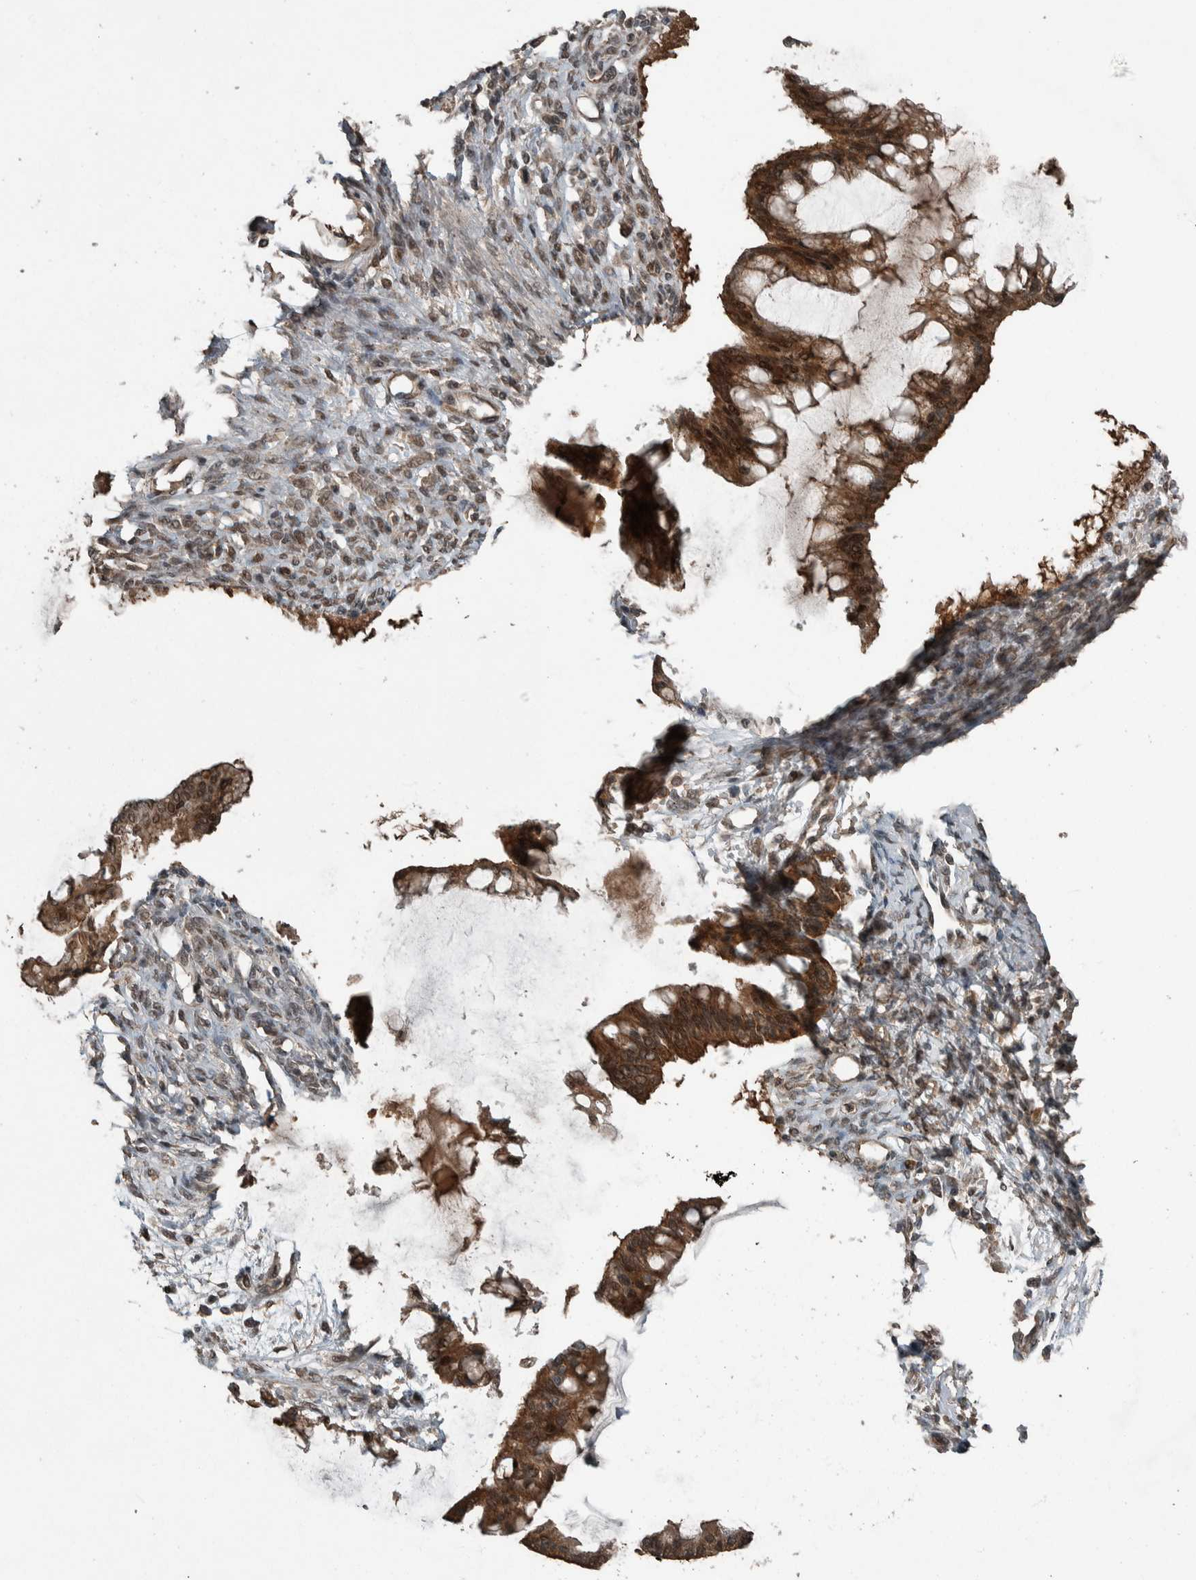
{"staining": {"intensity": "strong", "quantity": ">75%", "location": "cytoplasmic/membranous,nuclear"}, "tissue": "ovarian cancer", "cell_type": "Tumor cells", "image_type": "cancer", "snomed": [{"axis": "morphology", "description": "Cystadenocarcinoma, mucinous, NOS"}, {"axis": "topography", "description": "Ovary"}], "caption": "DAB immunohistochemical staining of human ovarian mucinous cystadenocarcinoma displays strong cytoplasmic/membranous and nuclear protein expression in approximately >75% of tumor cells.", "gene": "MYO1E", "patient": {"sex": "female", "age": 73}}